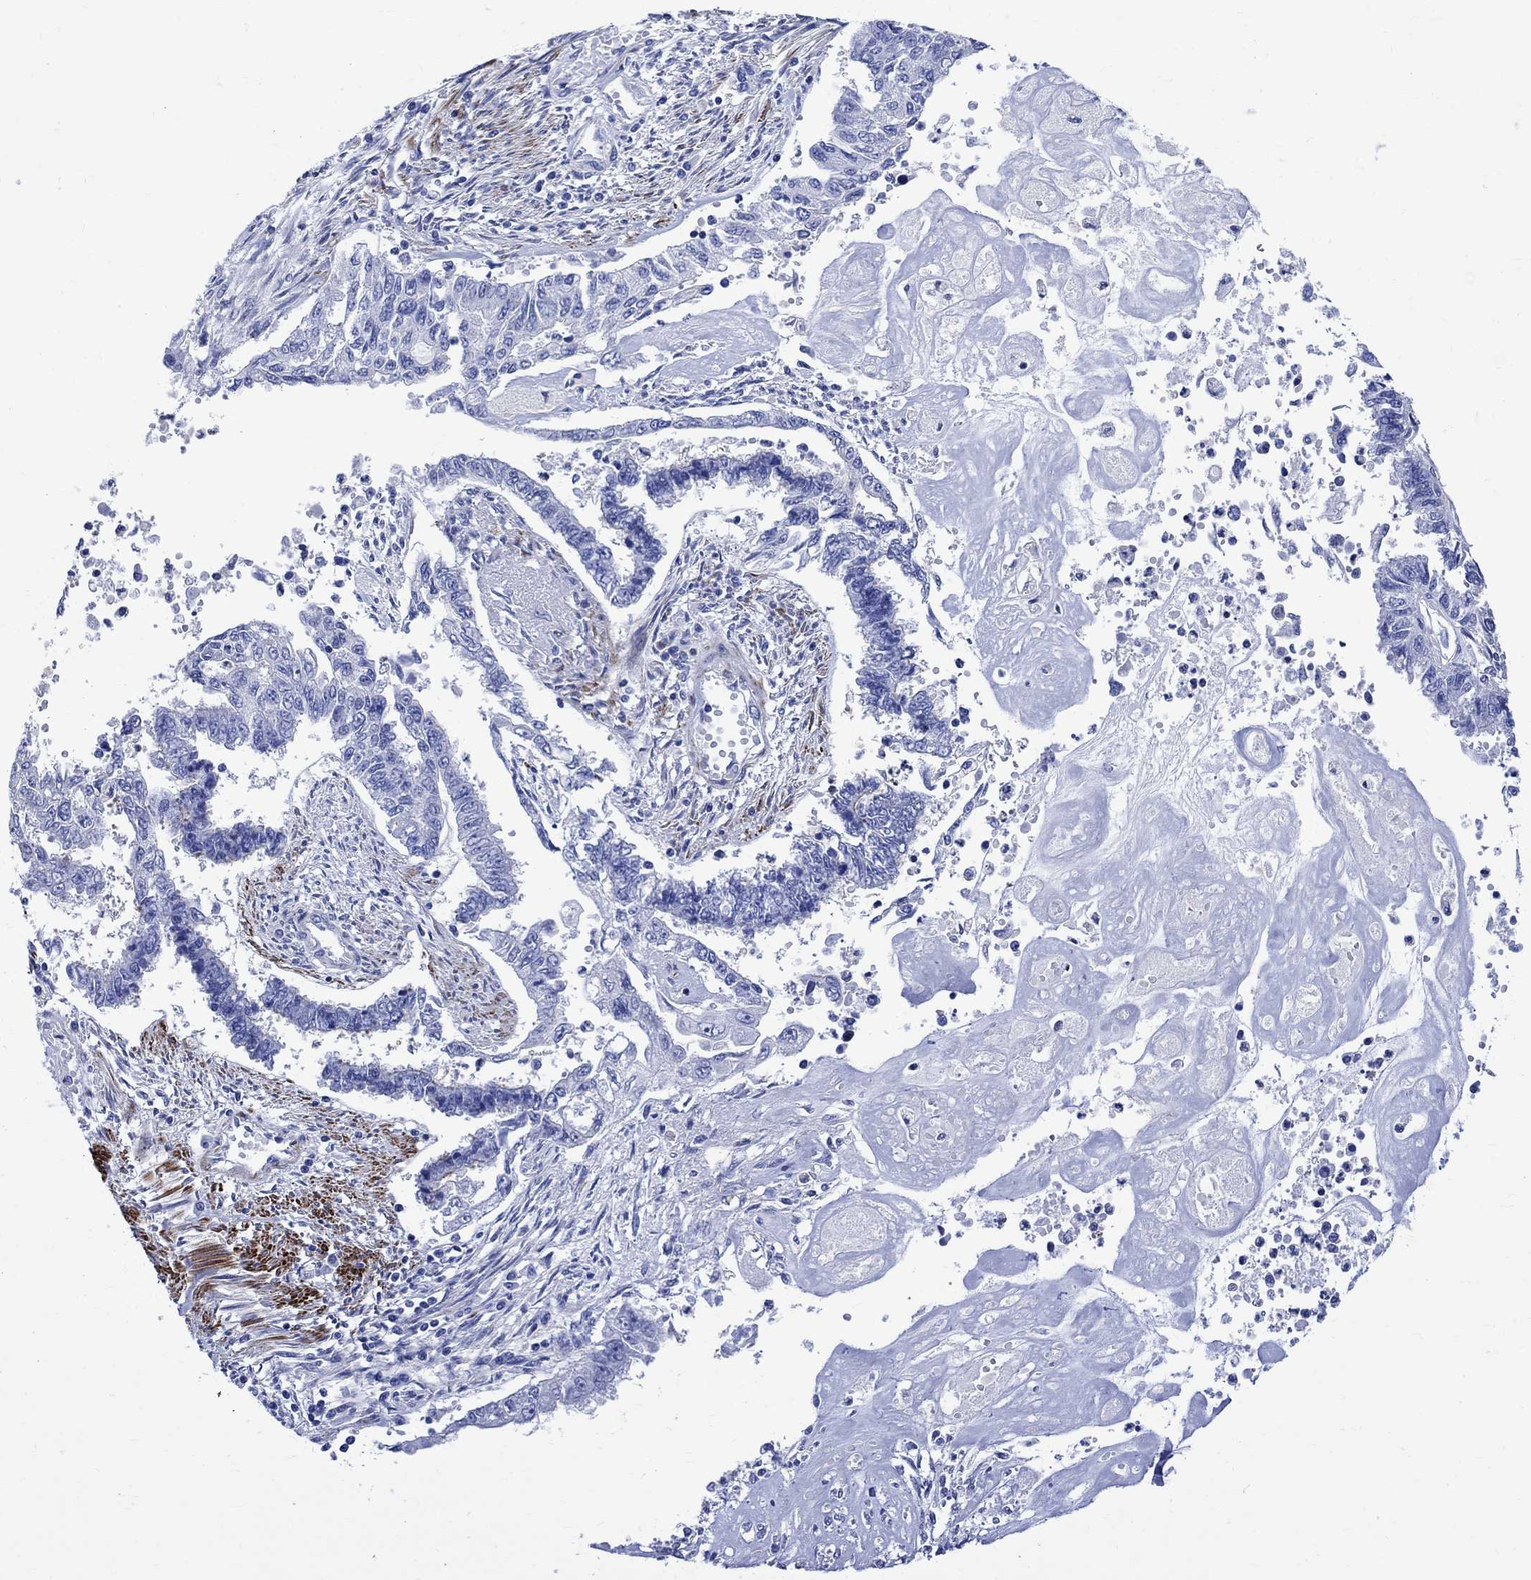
{"staining": {"intensity": "negative", "quantity": "none", "location": "none"}, "tissue": "endometrial cancer", "cell_type": "Tumor cells", "image_type": "cancer", "snomed": [{"axis": "morphology", "description": "Adenocarcinoma, NOS"}, {"axis": "topography", "description": "Uterus"}], "caption": "This is an immunohistochemistry (IHC) photomicrograph of human endometrial adenocarcinoma. There is no positivity in tumor cells.", "gene": "PARVB", "patient": {"sex": "female", "age": 59}}